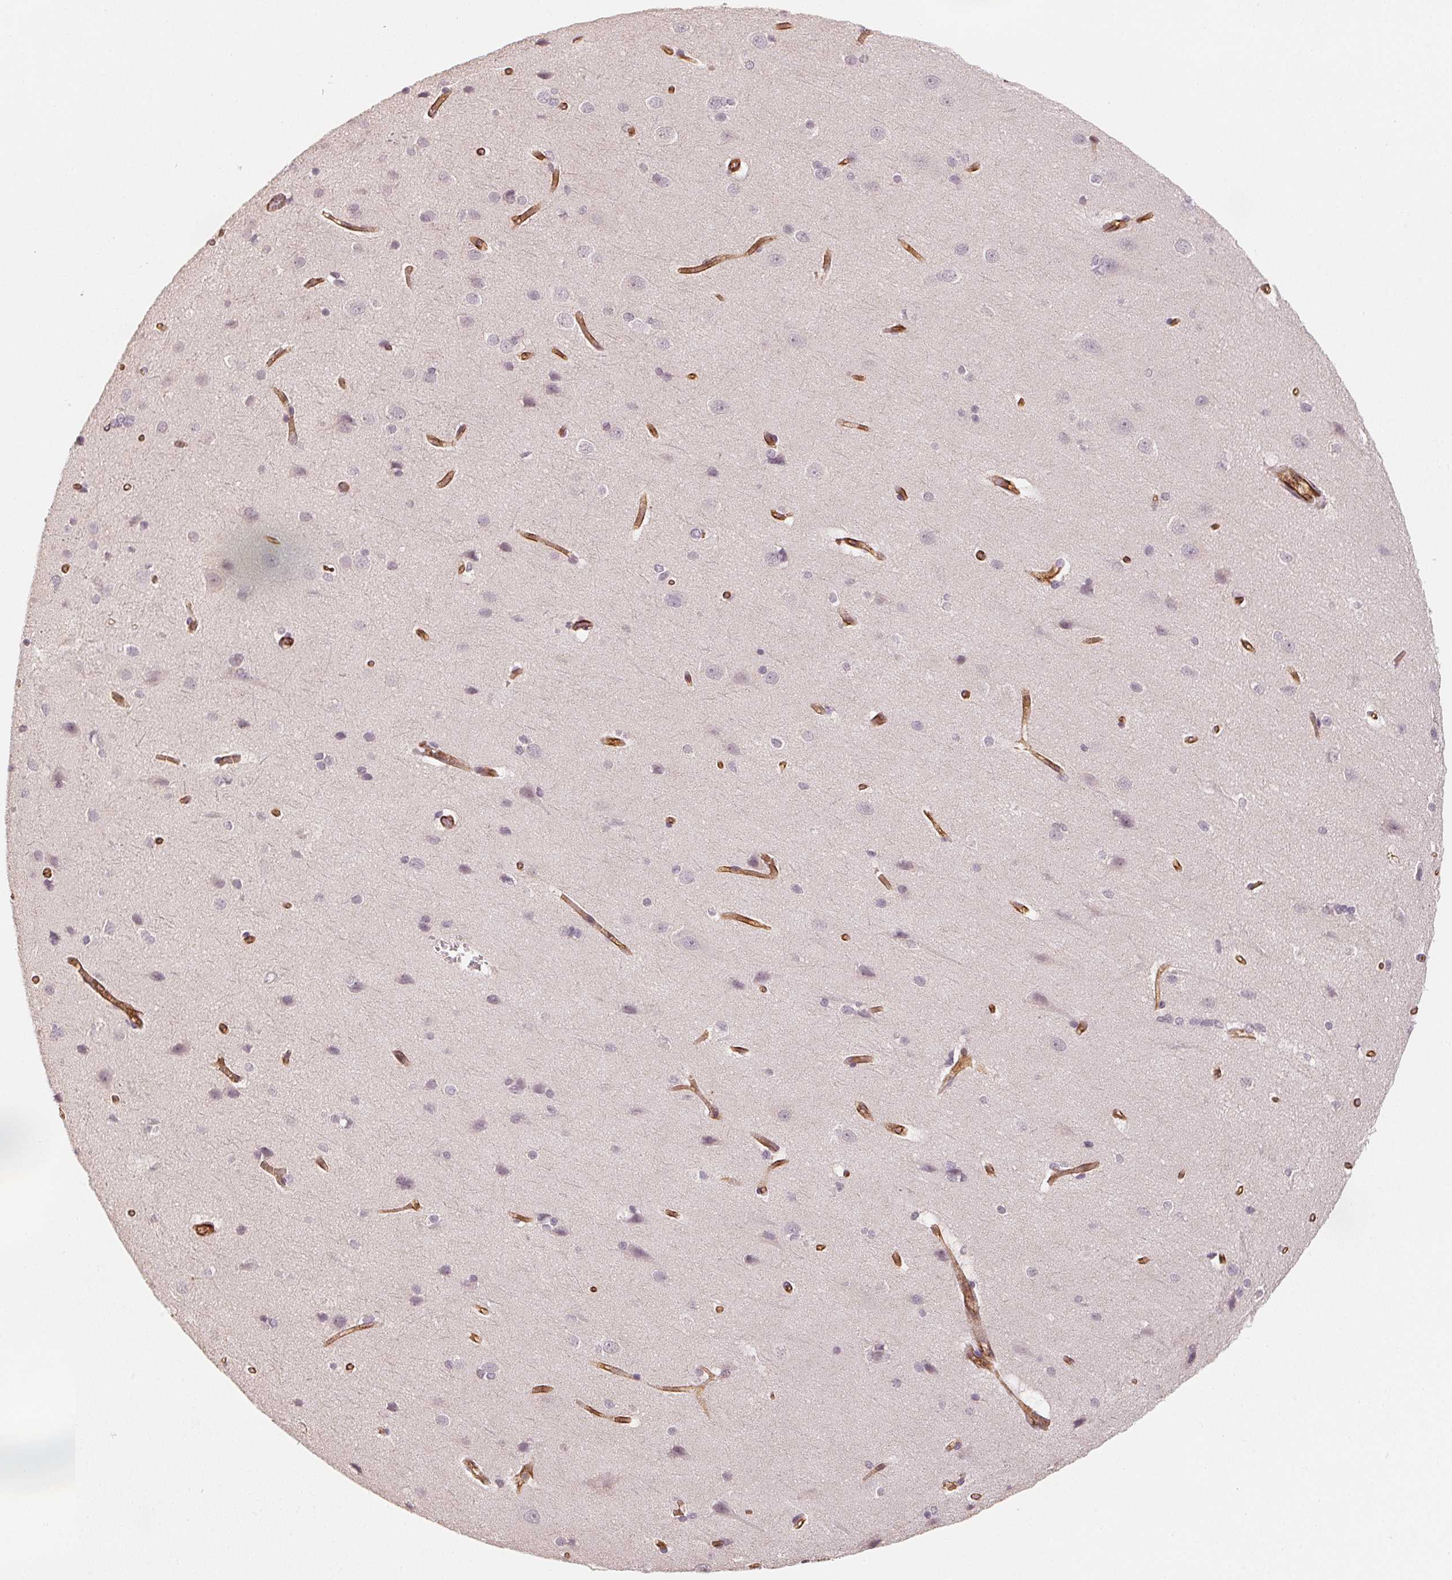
{"staining": {"intensity": "moderate", "quantity": ">75%", "location": "cytoplasmic/membranous"}, "tissue": "cerebral cortex", "cell_type": "Endothelial cells", "image_type": "normal", "snomed": [{"axis": "morphology", "description": "Normal tissue, NOS"}, {"axis": "topography", "description": "Cerebral cortex"}], "caption": "This micrograph exhibits immunohistochemistry staining of unremarkable human cerebral cortex, with medium moderate cytoplasmic/membranous positivity in approximately >75% of endothelial cells.", "gene": "CIB1", "patient": {"sex": "male", "age": 37}}